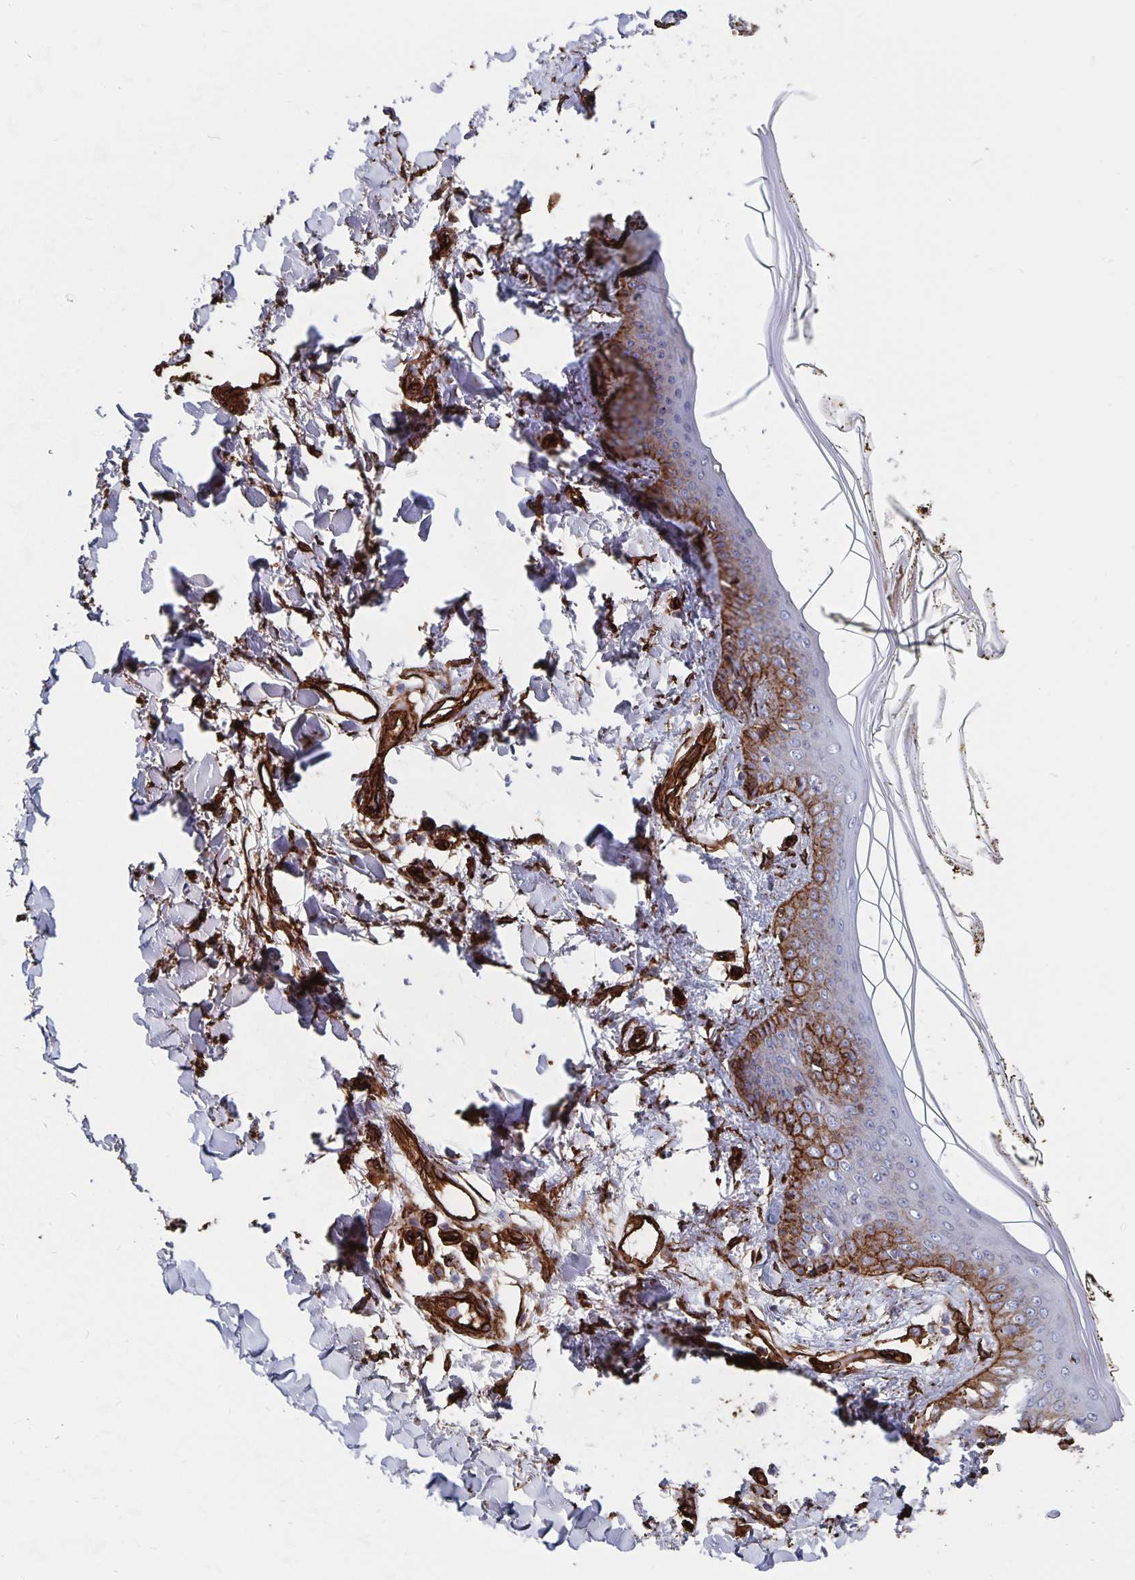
{"staining": {"intensity": "strong", "quantity": "25%-75%", "location": "cytoplasmic/membranous,nuclear"}, "tissue": "skin", "cell_type": "Fibroblasts", "image_type": "normal", "snomed": [{"axis": "morphology", "description": "Normal tissue, NOS"}, {"axis": "topography", "description": "Skin"}], "caption": "The micrograph reveals a brown stain indicating the presence of a protein in the cytoplasmic/membranous,nuclear of fibroblasts in skin. (brown staining indicates protein expression, while blue staining denotes nuclei).", "gene": "DCHS2", "patient": {"sex": "female", "age": 34}}